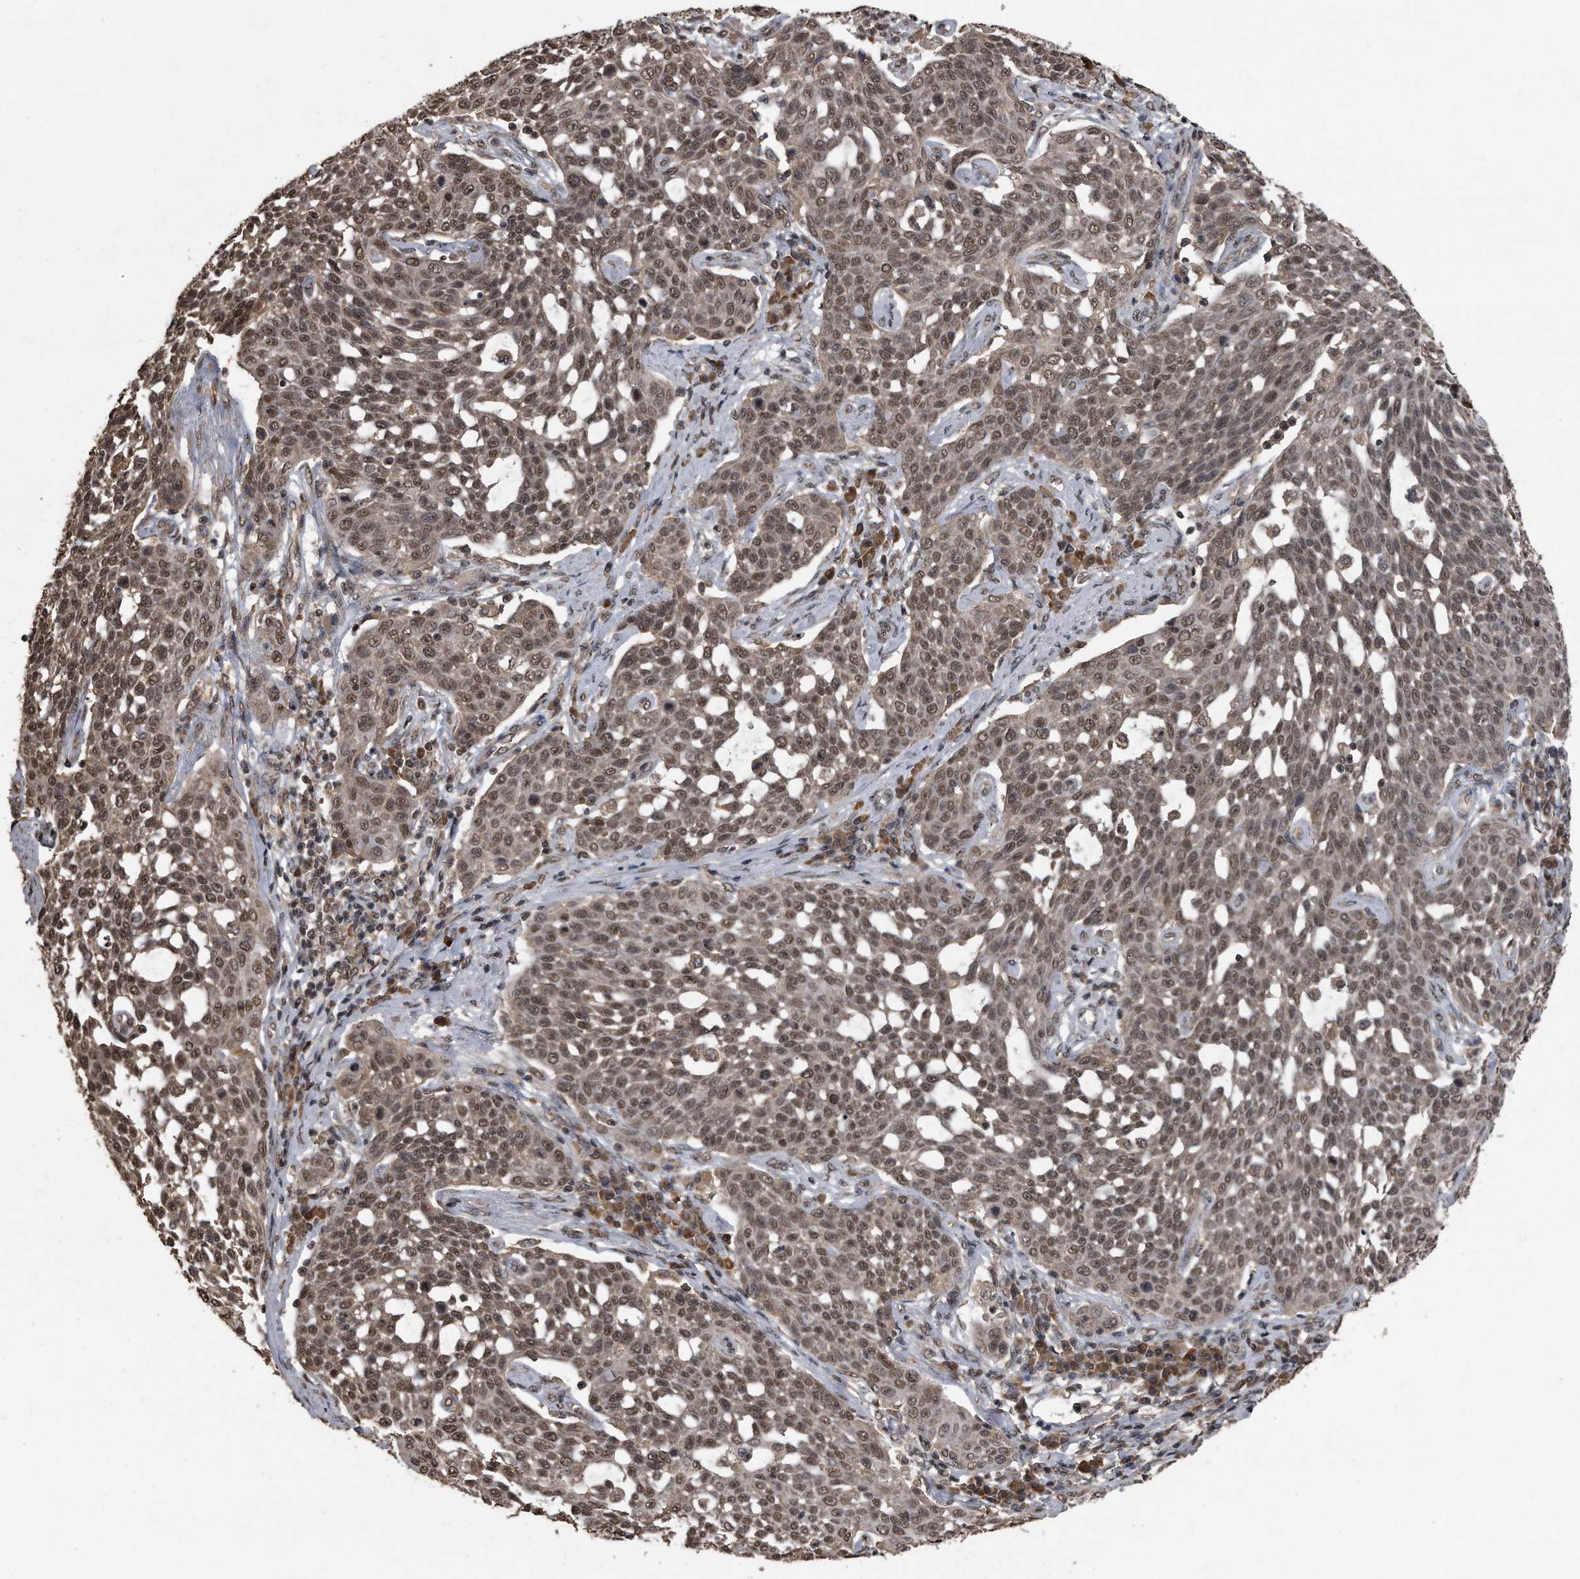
{"staining": {"intensity": "moderate", "quantity": ">75%", "location": "nuclear"}, "tissue": "cervical cancer", "cell_type": "Tumor cells", "image_type": "cancer", "snomed": [{"axis": "morphology", "description": "Squamous cell carcinoma, NOS"}, {"axis": "topography", "description": "Cervix"}], "caption": "Tumor cells reveal medium levels of moderate nuclear expression in approximately >75% of cells in cervical cancer.", "gene": "CRYZL1", "patient": {"sex": "female", "age": 34}}